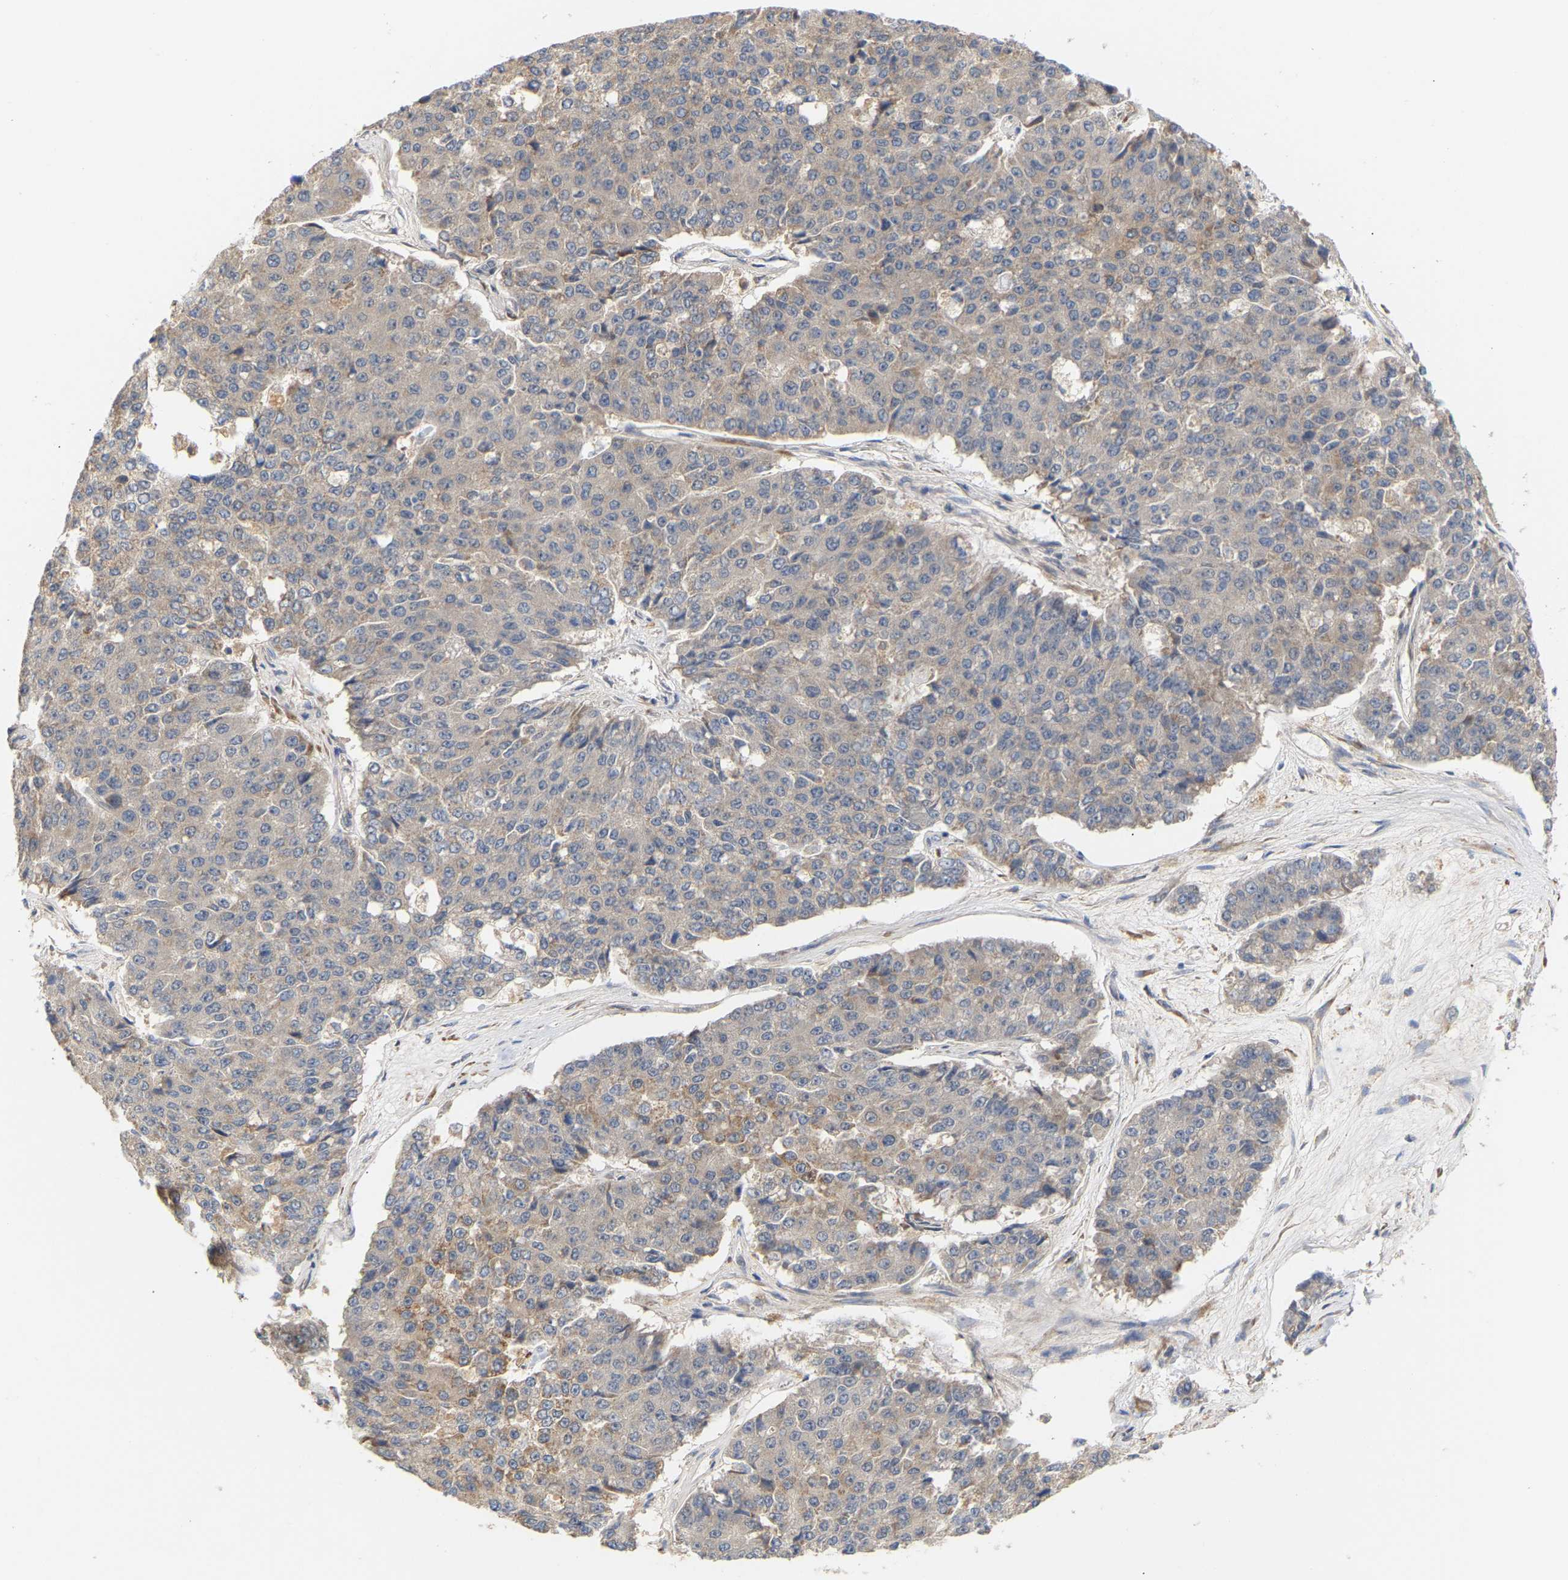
{"staining": {"intensity": "weak", "quantity": "<25%", "location": "cytoplasmic/membranous"}, "tissue": "pancreatic cancer", "cell_type": "Tumor cells", "image_type": "cancer", "snomed": [{"axis": "morphology", "description": "Adenocarcinoma, NOS"}, {"axis": "topography", "description": "Pancreas"}], "caption": "DAB (3,3'-diaminobenzidine) immunohistochemical staining of adenocarcinoma (pancreatic) exhibits no significant expression in tumor cells.", "gene": "TPMT", "patient": {"sex": "male", "age": 50}}